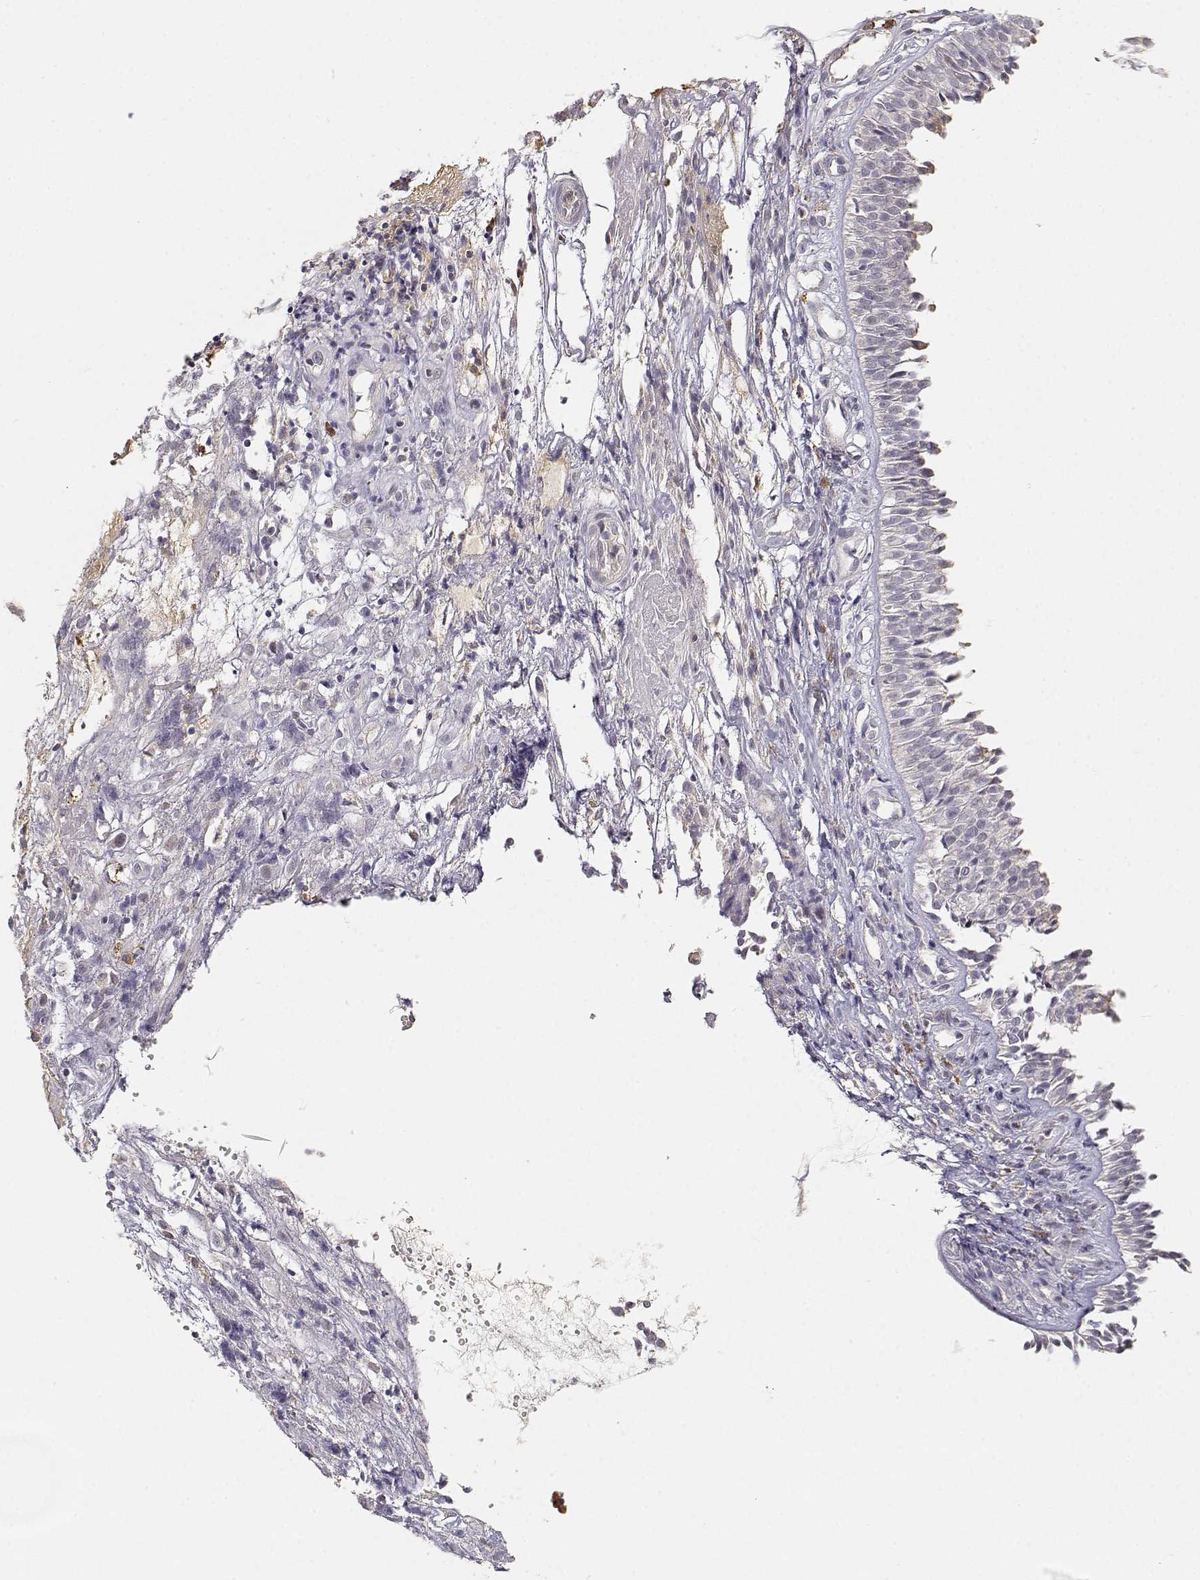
{"staining": {"intensity": "weak", "quantity": "<25%", "location": "cytoplasmic/membranous"}, "tissue": "nasopharynx", "cell_type": "Respiratory epithelial cells", "image_type": "normal", "snomed": [{"axis": "morphology", "description": "Normal tissue, NOS"}, {"axis": "topography", "description": "Nasopharynx"}], "caption": "High magnification brightfield microscopy of benign nasopharynx stained with DAB (brown) and counterstained with hematoxylin (blue): respiratory epithelial cells show no significant staining.", "gene": "EAF2", "patient": {"sex": "male", "age": 31}}